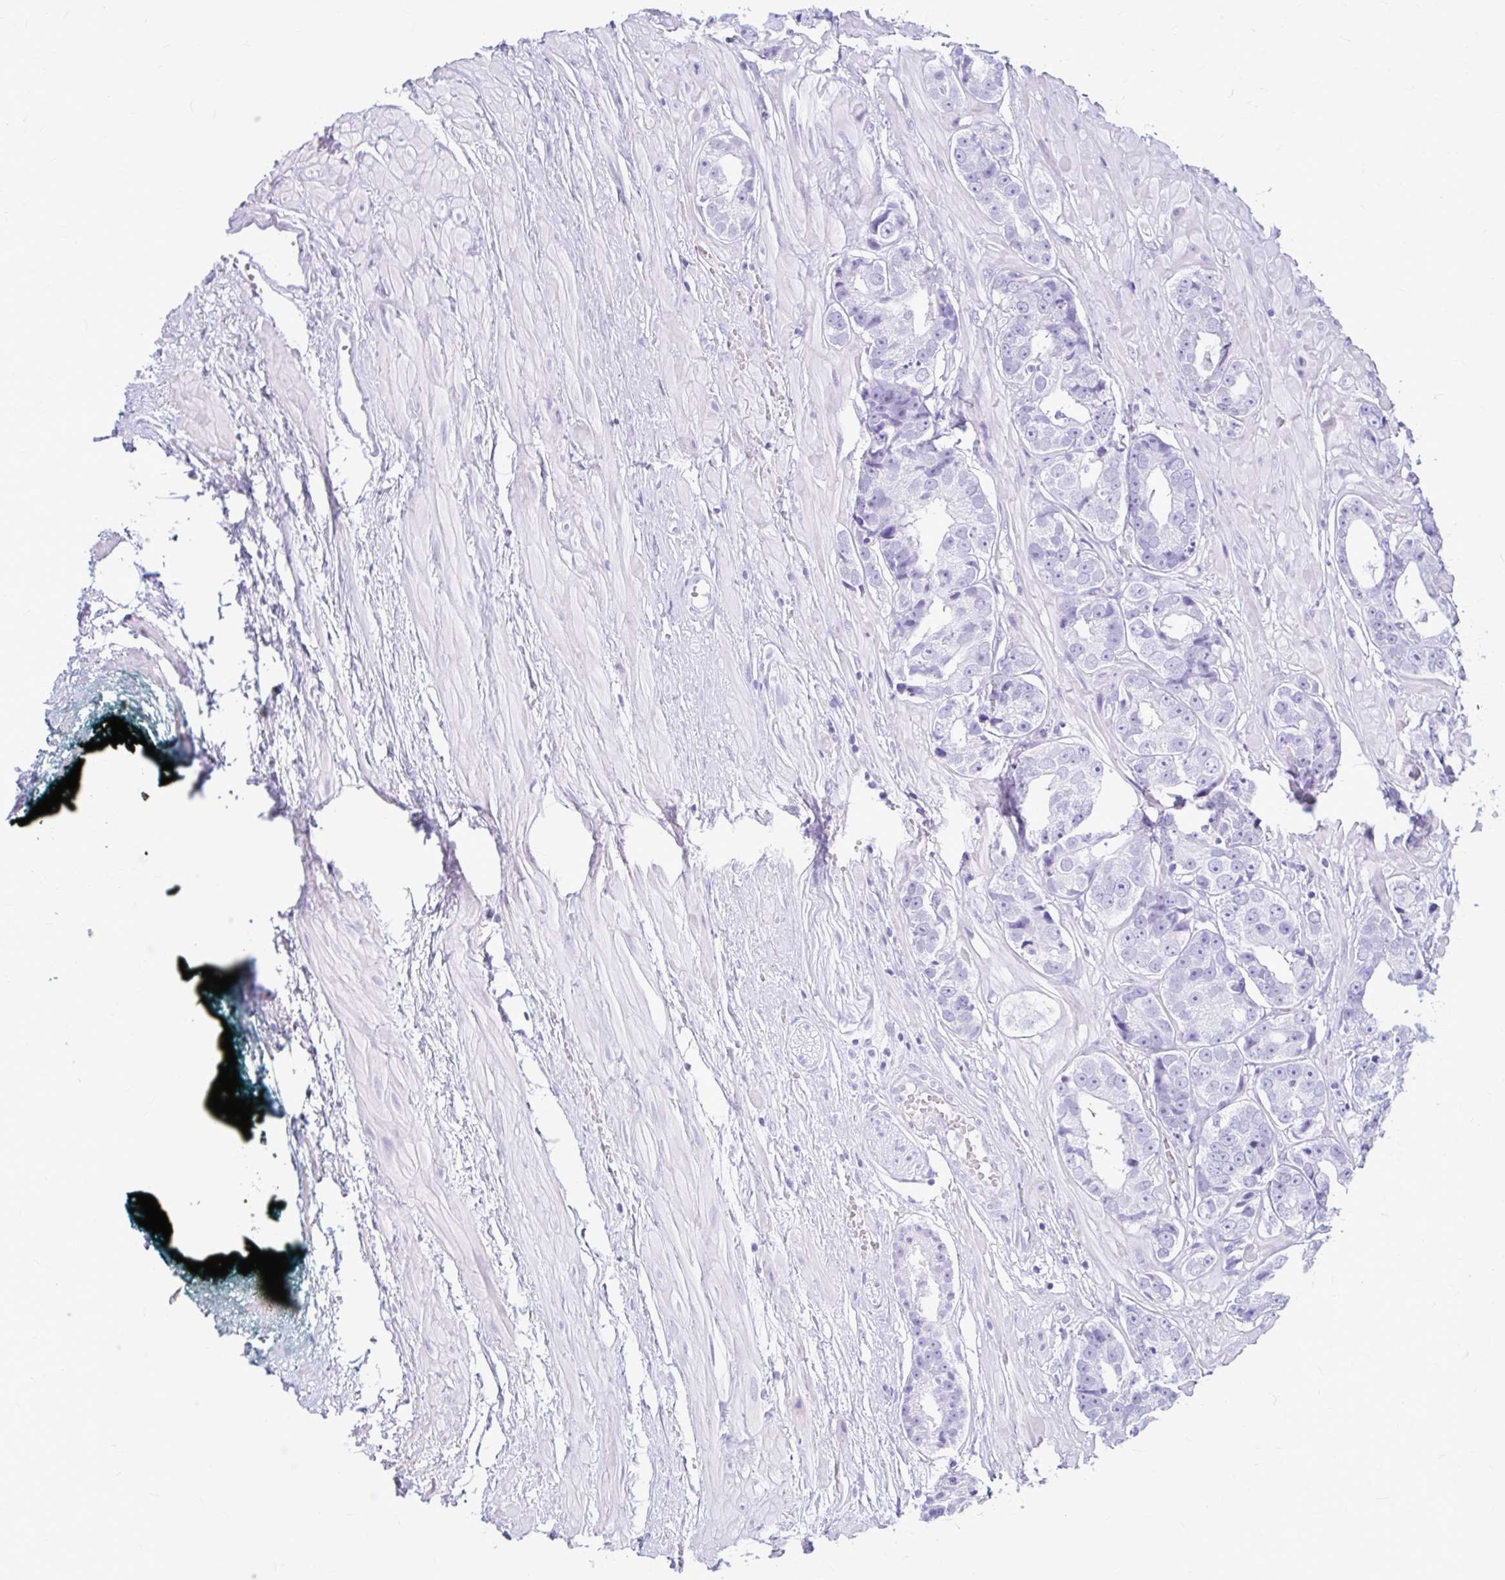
{"staining": {"intensity": "negative", "quantity": "none", "location": "none"}, "tissue": "prostate cancer", "cell_type": "Tumor cells", "image_type": "cancer", "snomed": [{"axis": "morphology", "description": "Adenocarcinoma, High grade"}, {"axis": "topography", "description": "Prostate"}], "caption": "High-grade adenocarcinoma (prostate) was stained to show a protein in brown. There is no significant staining in tumor cells. (Immunohistochemistry, brightfield microscopy, high magnification).", "gene": "KLHDC7A", "patient": {"sex": "male", "age": 71}}